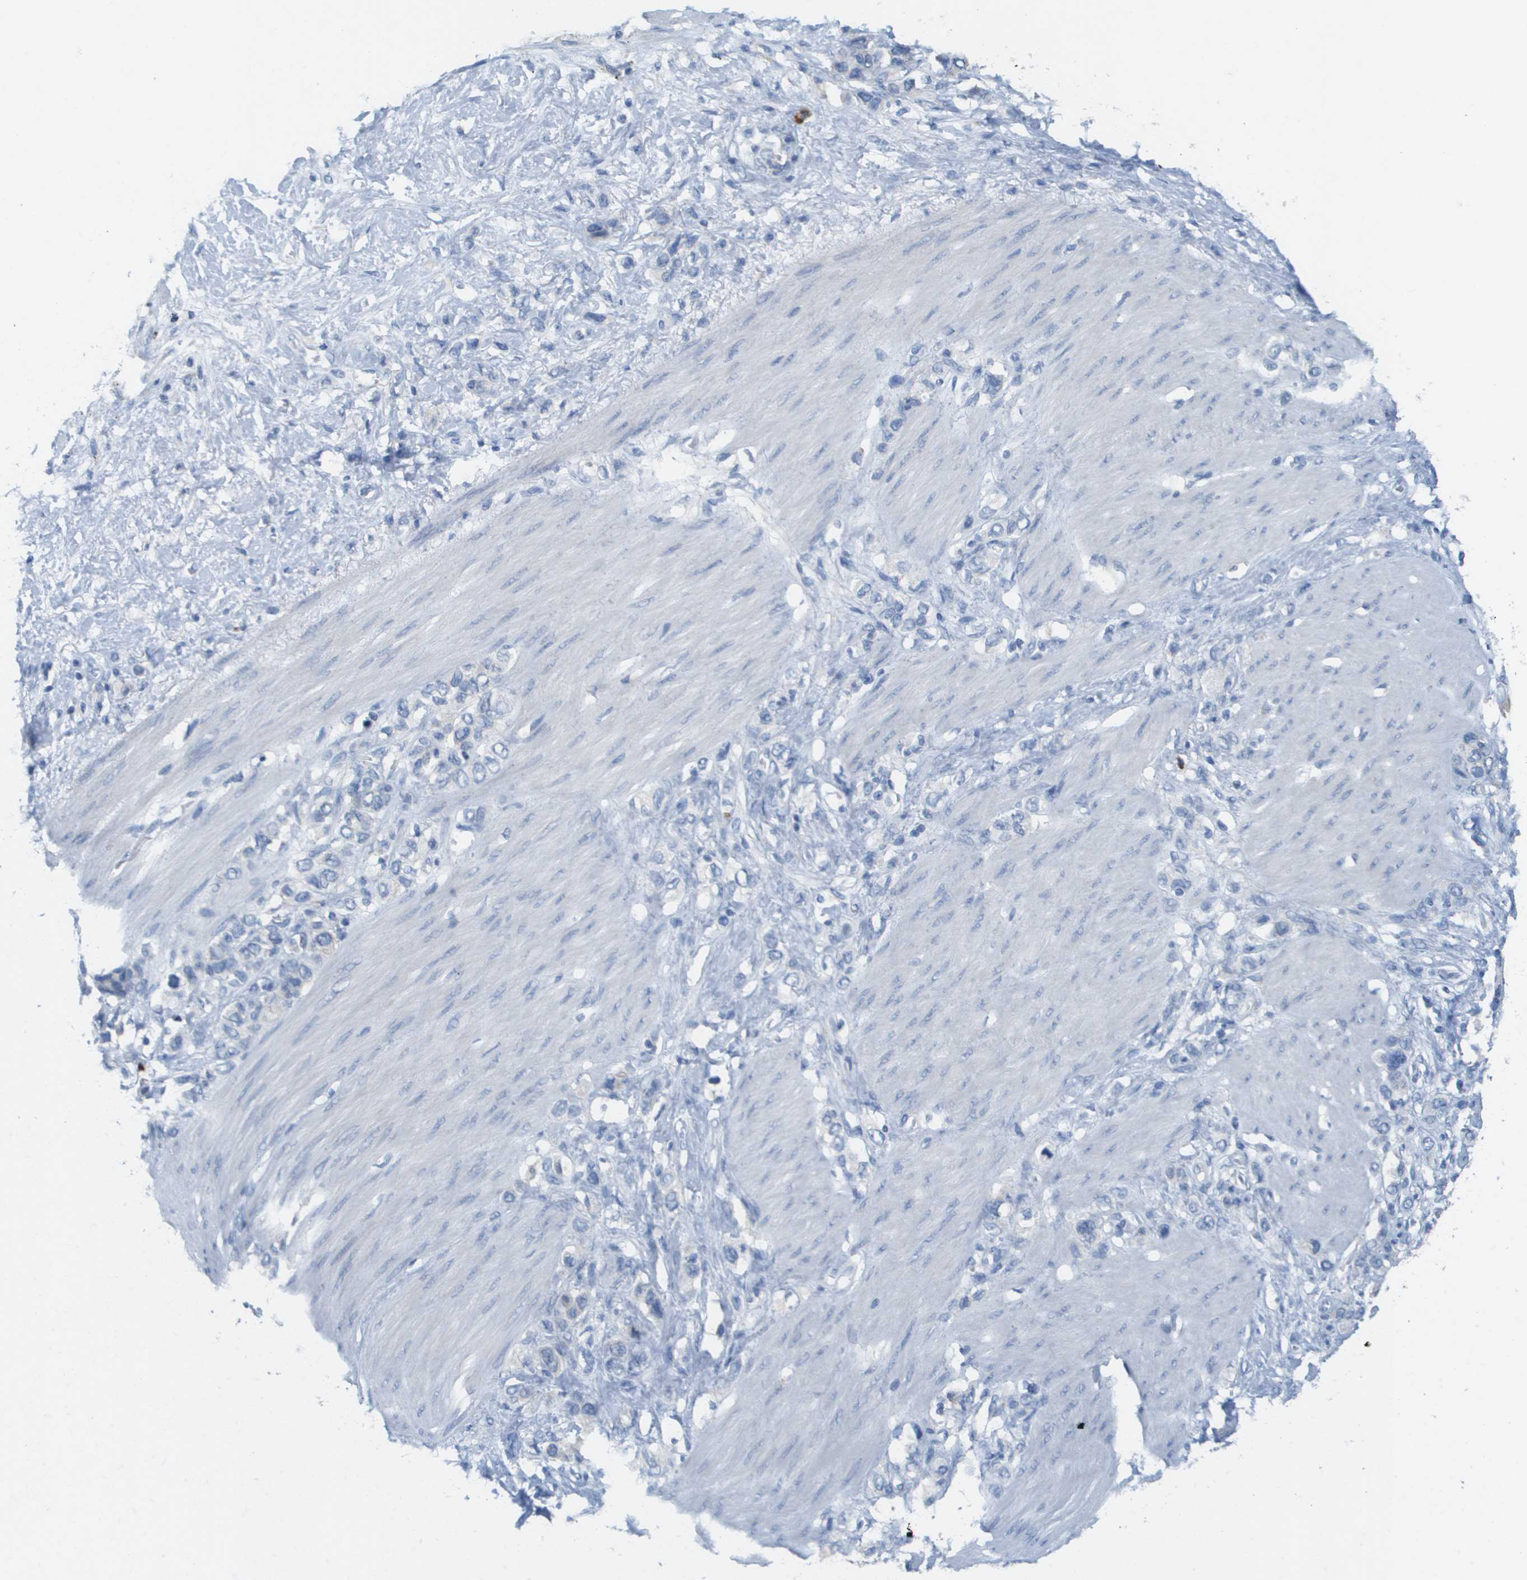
{"staining": {"intensity": "negative", "quantity": "none", "location": "none"}, "tissue": "stomach cancer", "cell_type": "Tumor cells", "image_type": "cancer", "snomed": [{"axis": "morphology", "description": "Adenocarcinoma, NOS"}, {"axis": "morphology", "description": "Adenocarcinoma, High grade"}, {"axis": "topography", "description": "Stomach, upper"}, {"axis": "topography", "description": "Stomach, lower"}], "caption": "Histopathology image shows no significant protein staining in tumor cells of stomach adenocarcinoma.", "gene": "CD3G", "patient": {"sex": "female", "age": 65}}